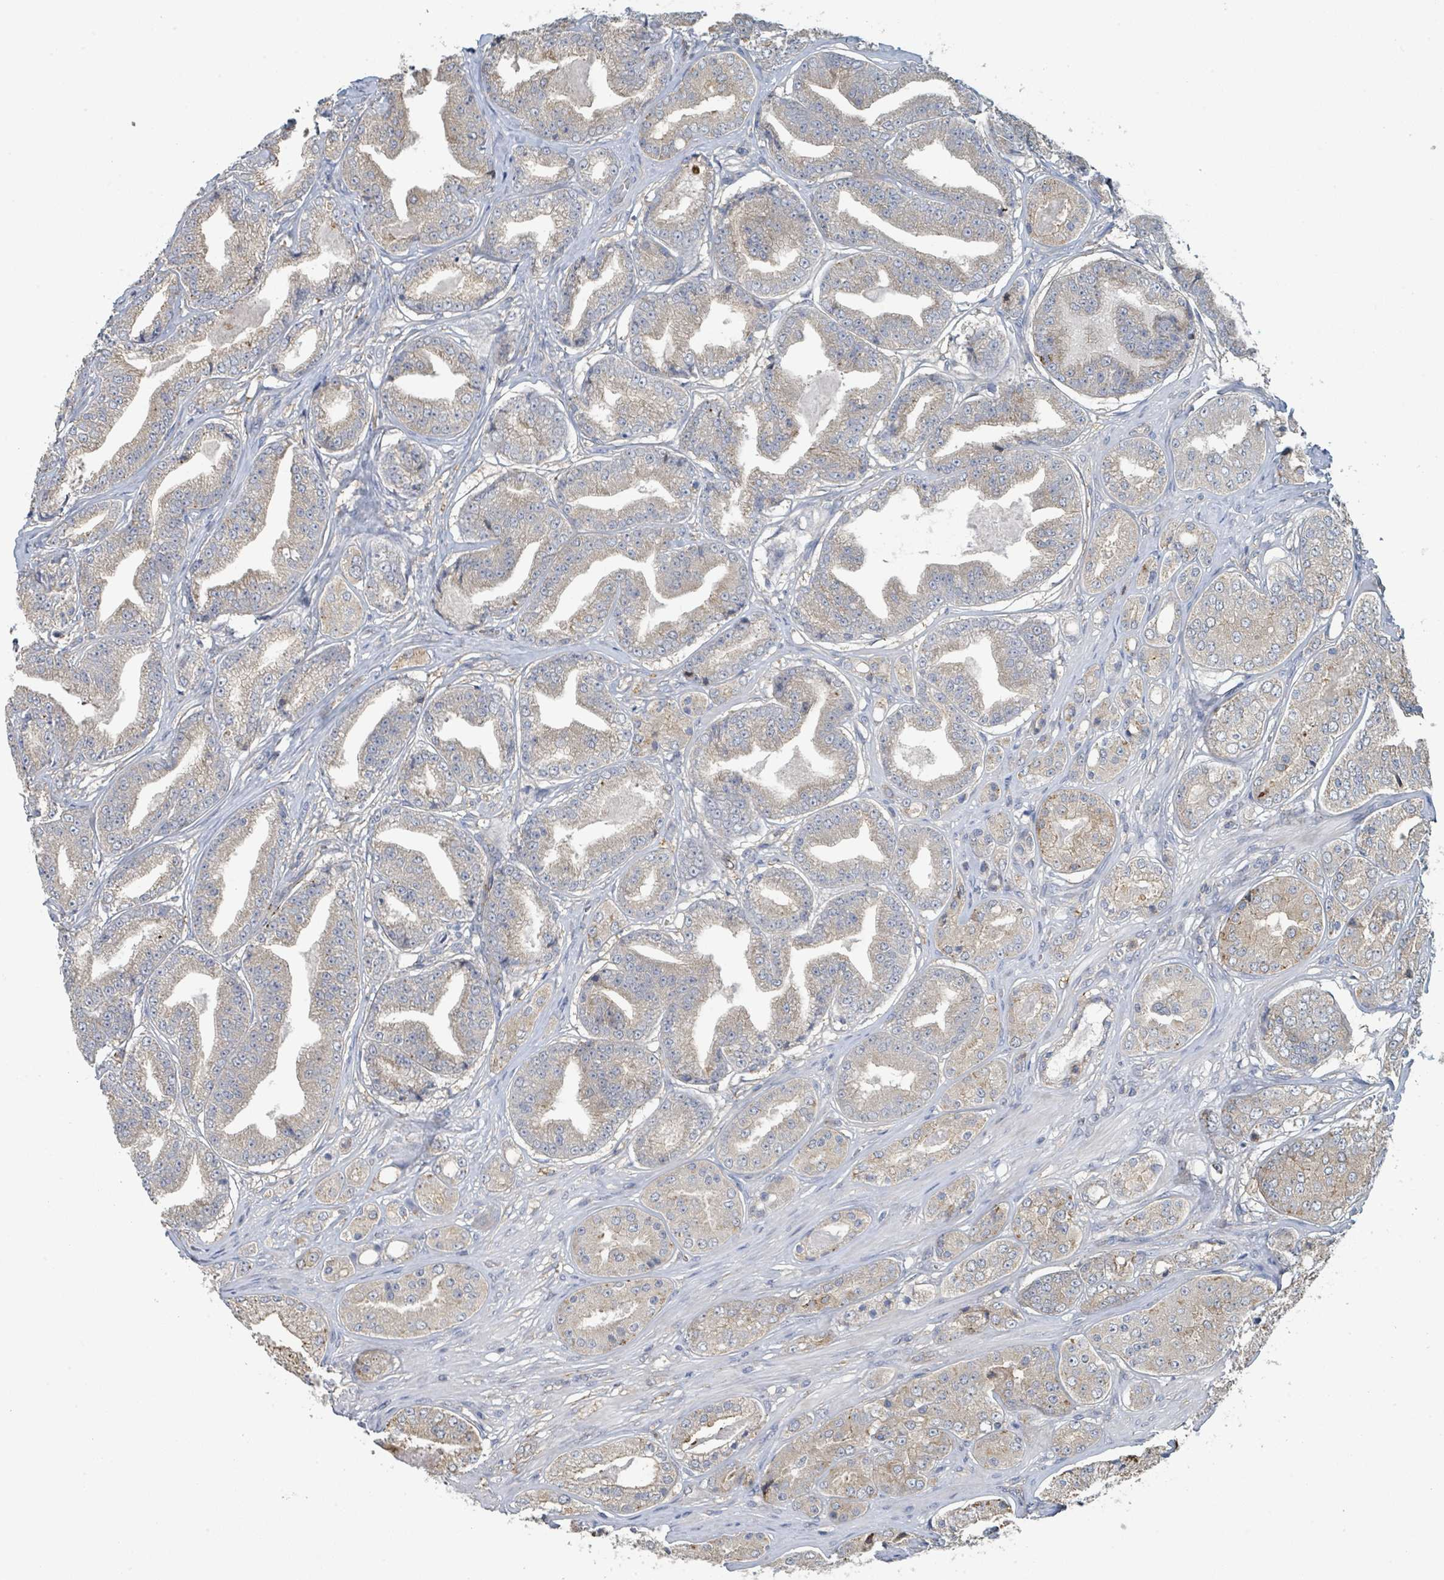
{"staining": {"intensity": "weak", "quantity": "25%-75%", "location": "cytoplasmic/membranous"}, "tissue": "prostate cancer", "cell_type": "Tumor cells", "image_type": "cancer", "snomed": [{"axis": "morphology", "description": "Adenocarcinoma, High grade"}, {"axis": "topography", "description": "Prostate"}], "caption": "Weak cytoplasmic/membranous staining for a protein is seen in approximately 25%-75% of tumor cells of prostate cancer using immunohistochemistry (IHC).", "gene": "LRRC42", "patient": {"sex": "male", "age": 63}}